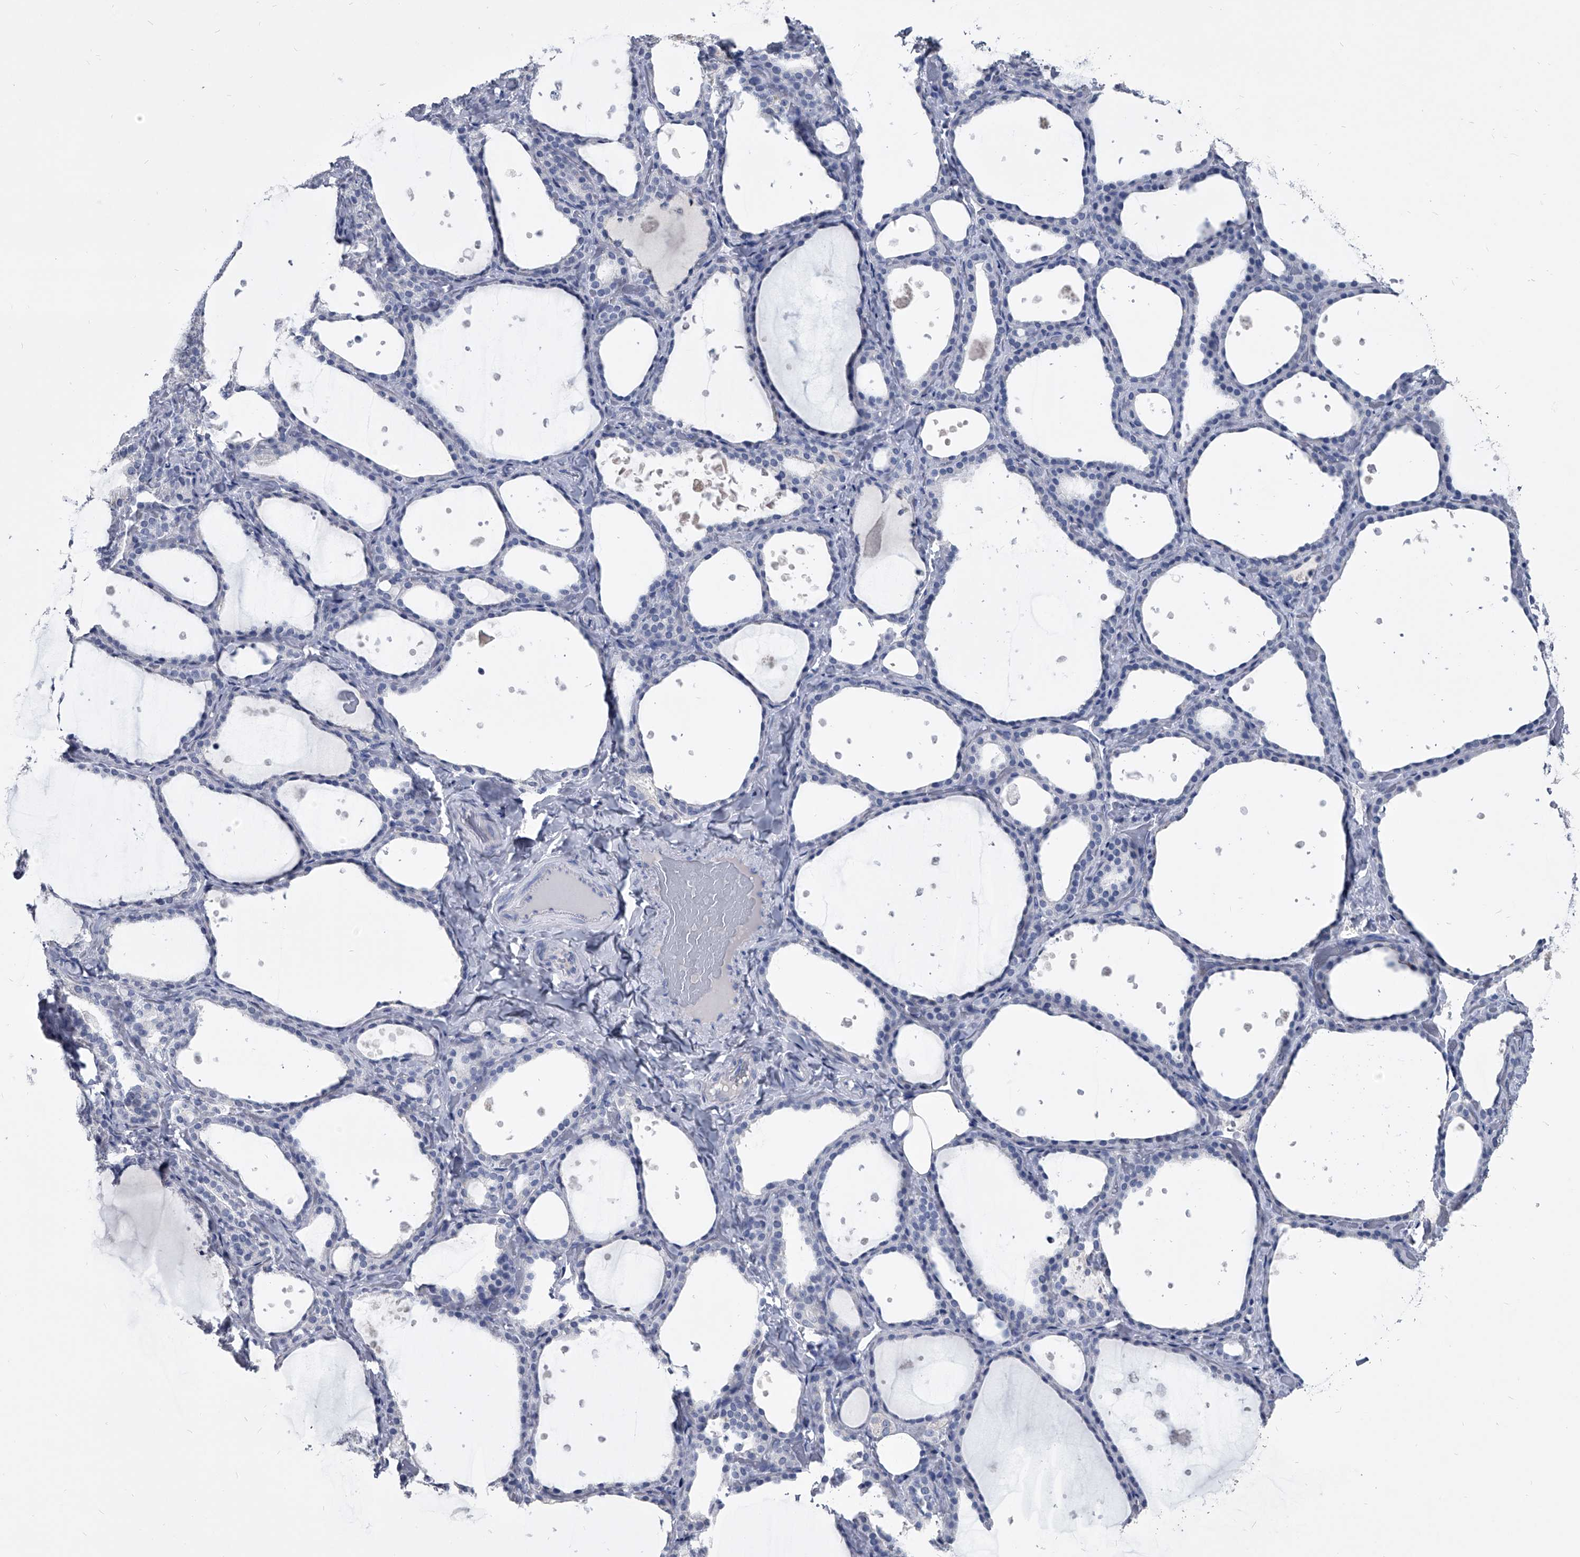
{"staining": {"intensity": "negative", "quantity": "none", "location": "none"}, "tissue": "thyroid gland", "cell_type": "Glandular cells", "image_type": "normal", "snomed": [{"axis": "morphology", "description": "Normal tissue, NOS"}, {"axis": "topography", "description": "Thyroid gland"}], "caption": "High magnification brightfield microscopy of benign thyroid gland stained with DAB (brown) and counterstained with hematoxylin (blue): glandular cells show no significant expression.", "gene": "BCAS1", "patient": {"sex": "female", "age": 44}}